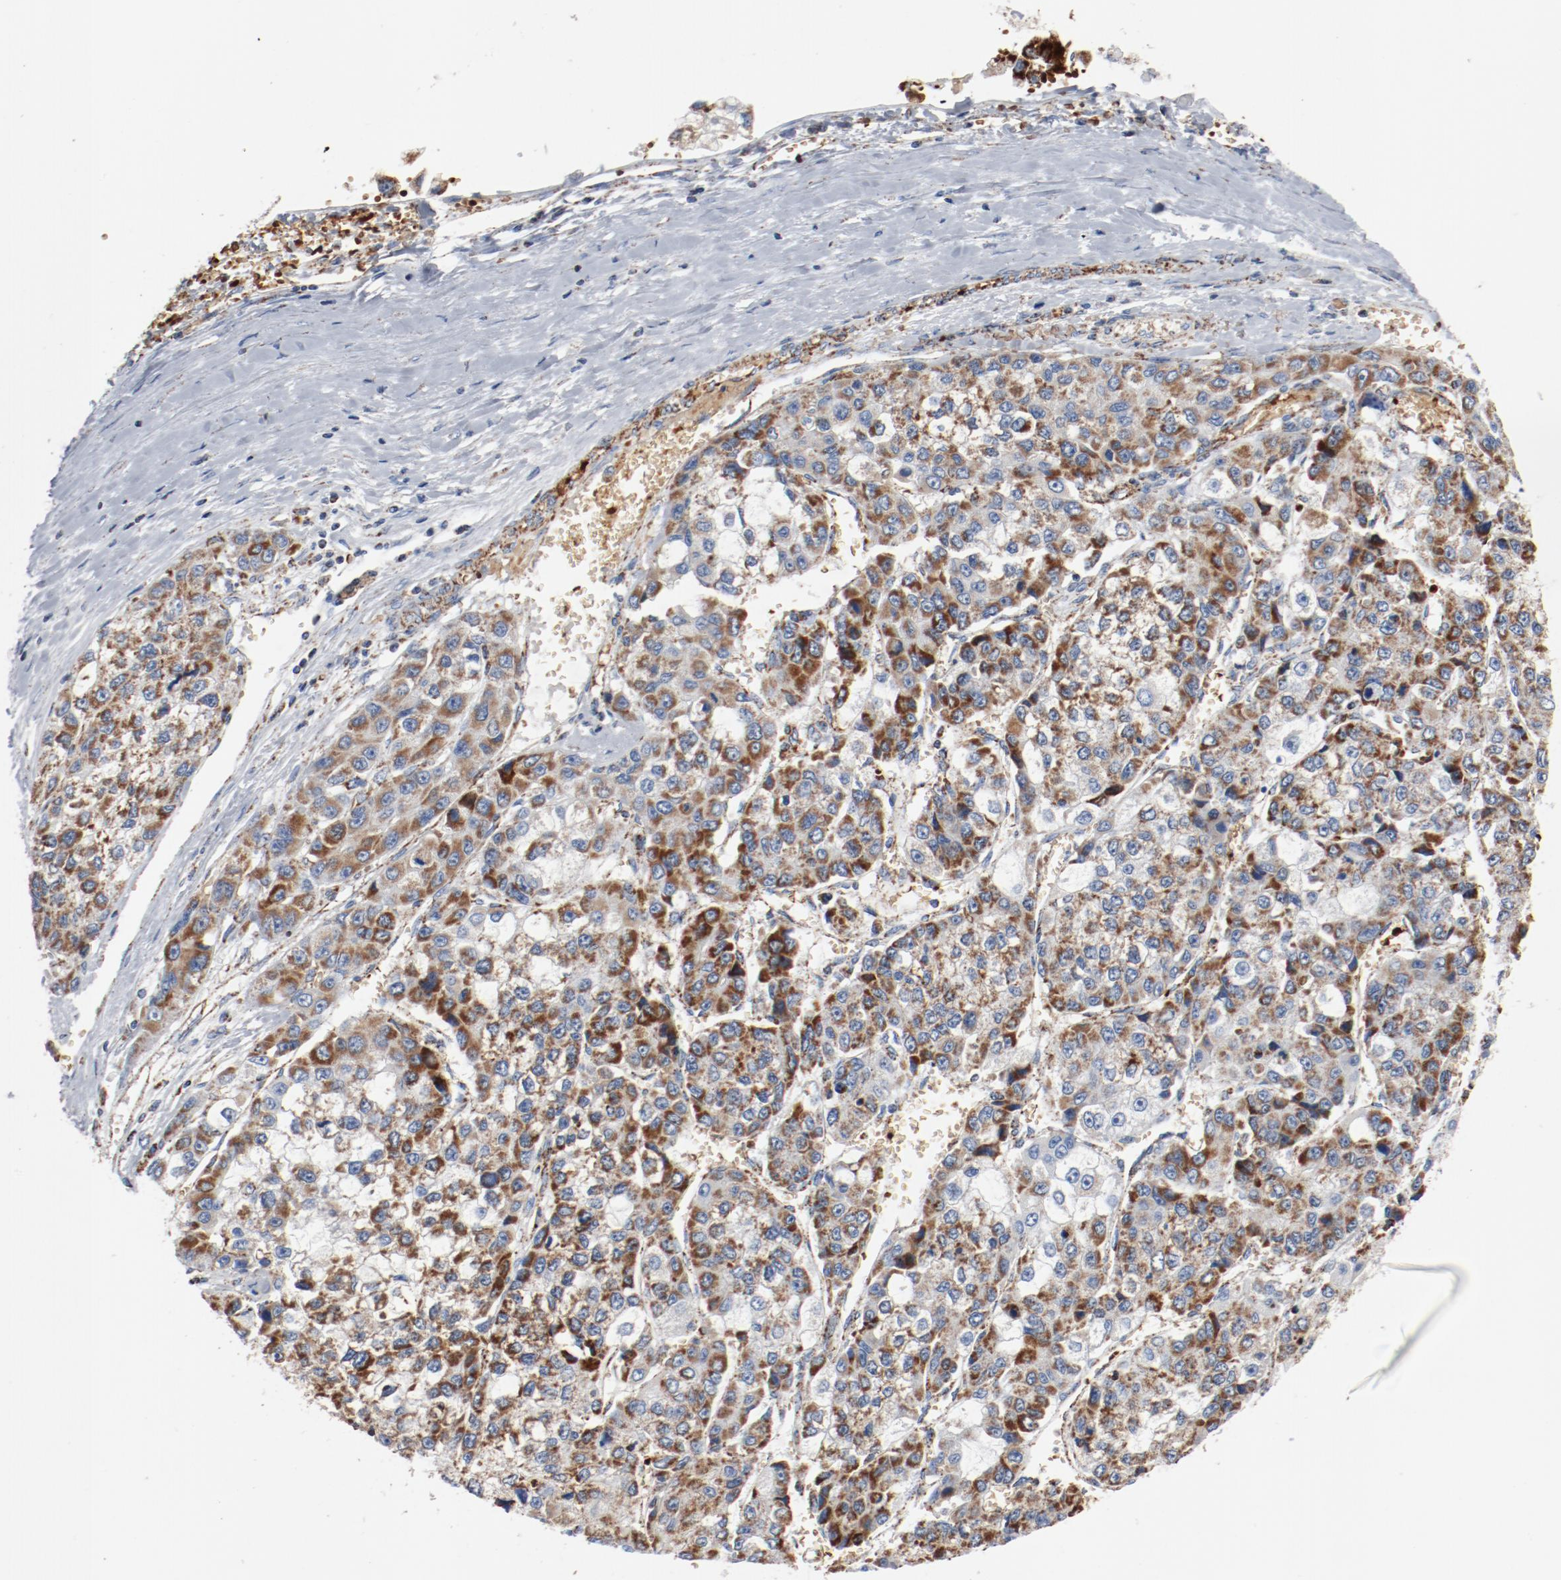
{"staining": {"intensity": "moderate", "quantity": ">75%", "location": "cytoplasmic/membranous"}, "tissue": "liver cancer", "cell_type": "Tumor cells", "image_type": "cancer", "snomed": [{"axis": "morphology", "description": "Carcinoma, Hepatocellular, NOS"}, {"axis": "topography", "description": "Liver"}], "caption": "A photomicrograph showing moderate cytoplasmic/membranous staining in approximately >75% of tumor cells in liver cancer (hepatocellular carcinoma), as visualized by brown immunohistochemical staining.", "gene": "NDUFB8", "patient": {"sex": "female", "age": 66}}